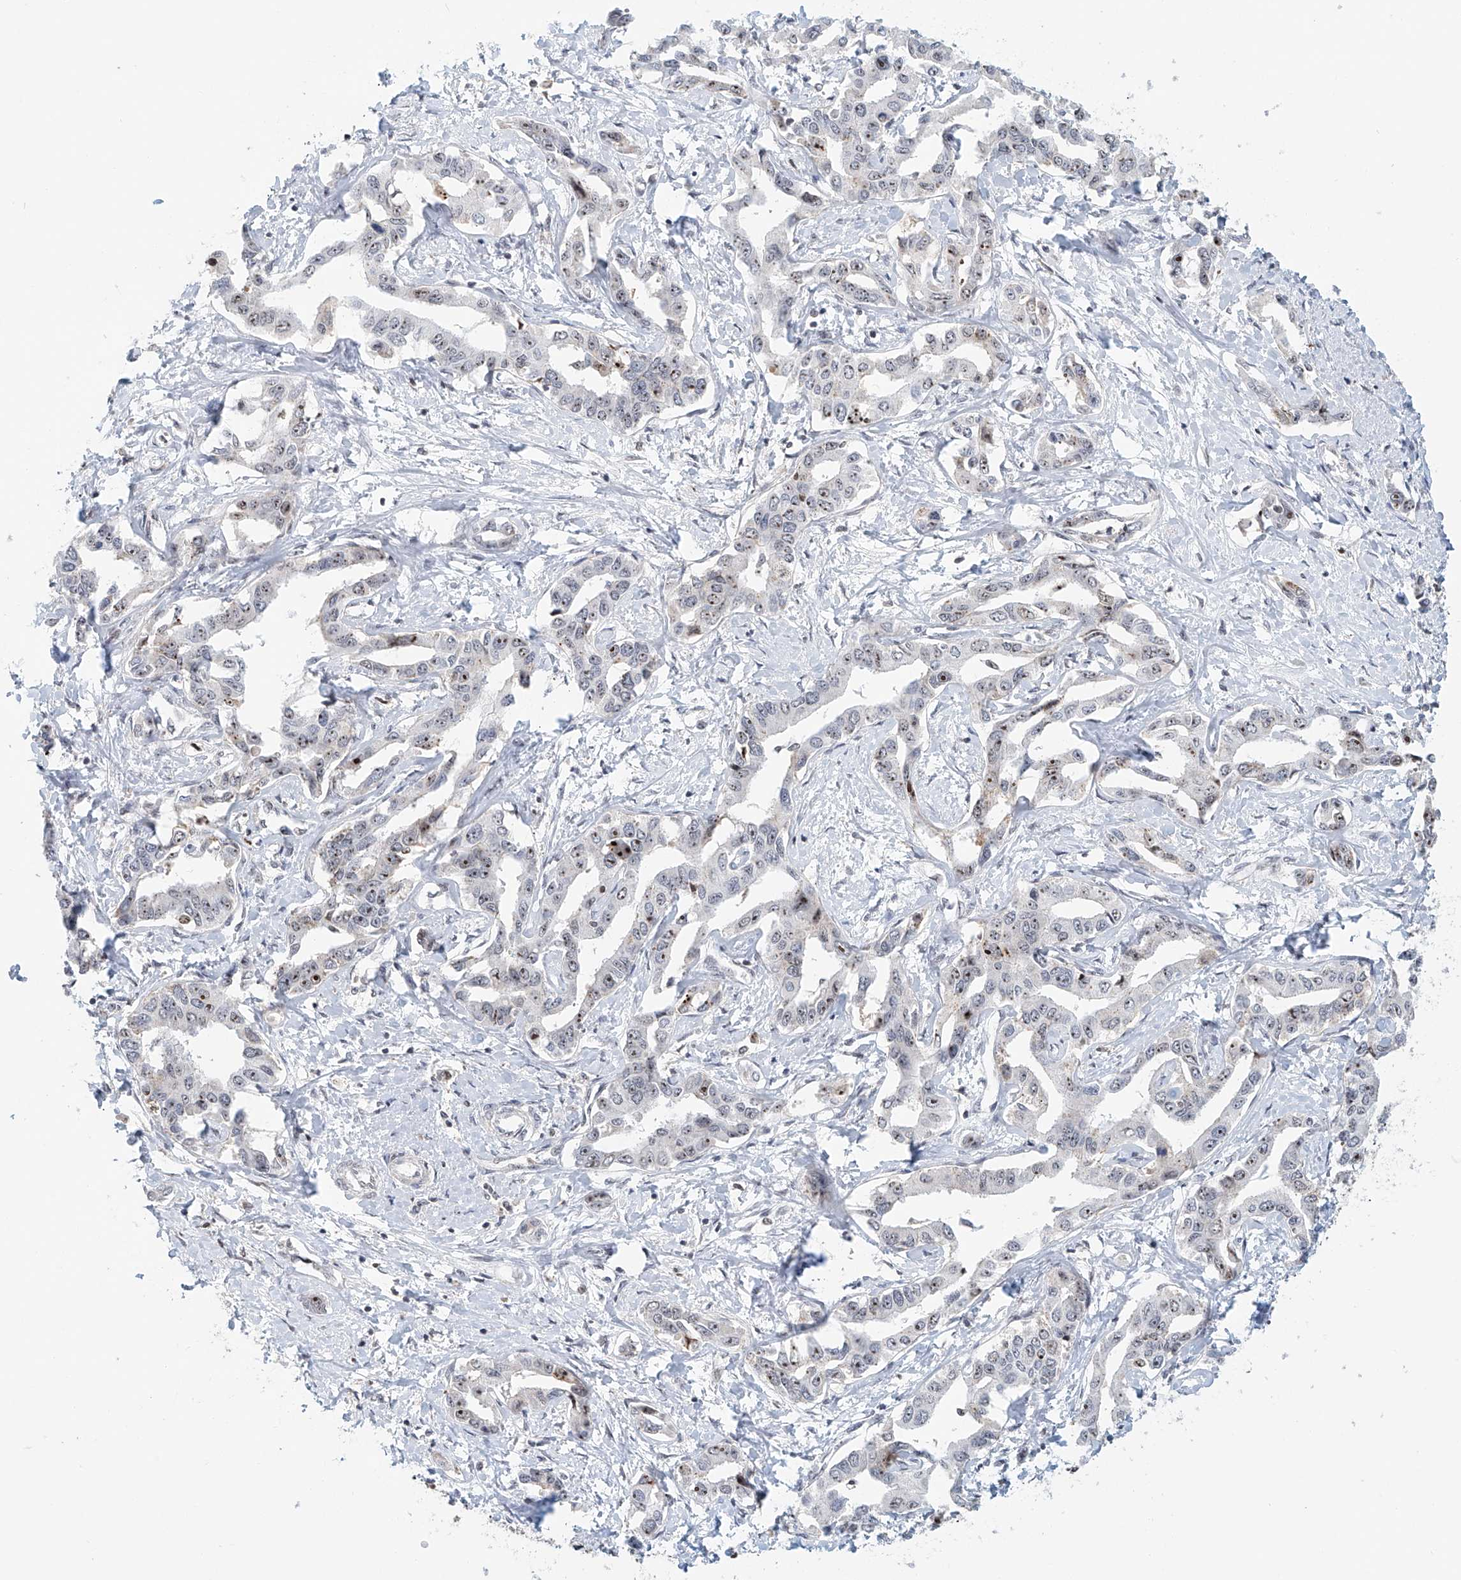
{"staining": {"intensity": "moderate", "quantity": "<25%", "location": "nuclear"}, "tissue": "liver cancer", "cell_type": "Tumor cells", "image_type": "cancer", "snomed": [{"axis": "morphology", "description": "Cholangiocarcinoma"}, {"axis": "topography", "description": "Liver"}], "caption": "Immunohistochemistry (IHC) image of human liver cancer stained for a protein (brown), which shows low levels of moderate nuclear staining in about <25% of tumor cells.", "gene": "PRUNE2", "patient": {"sex": "male", "age": 59}}